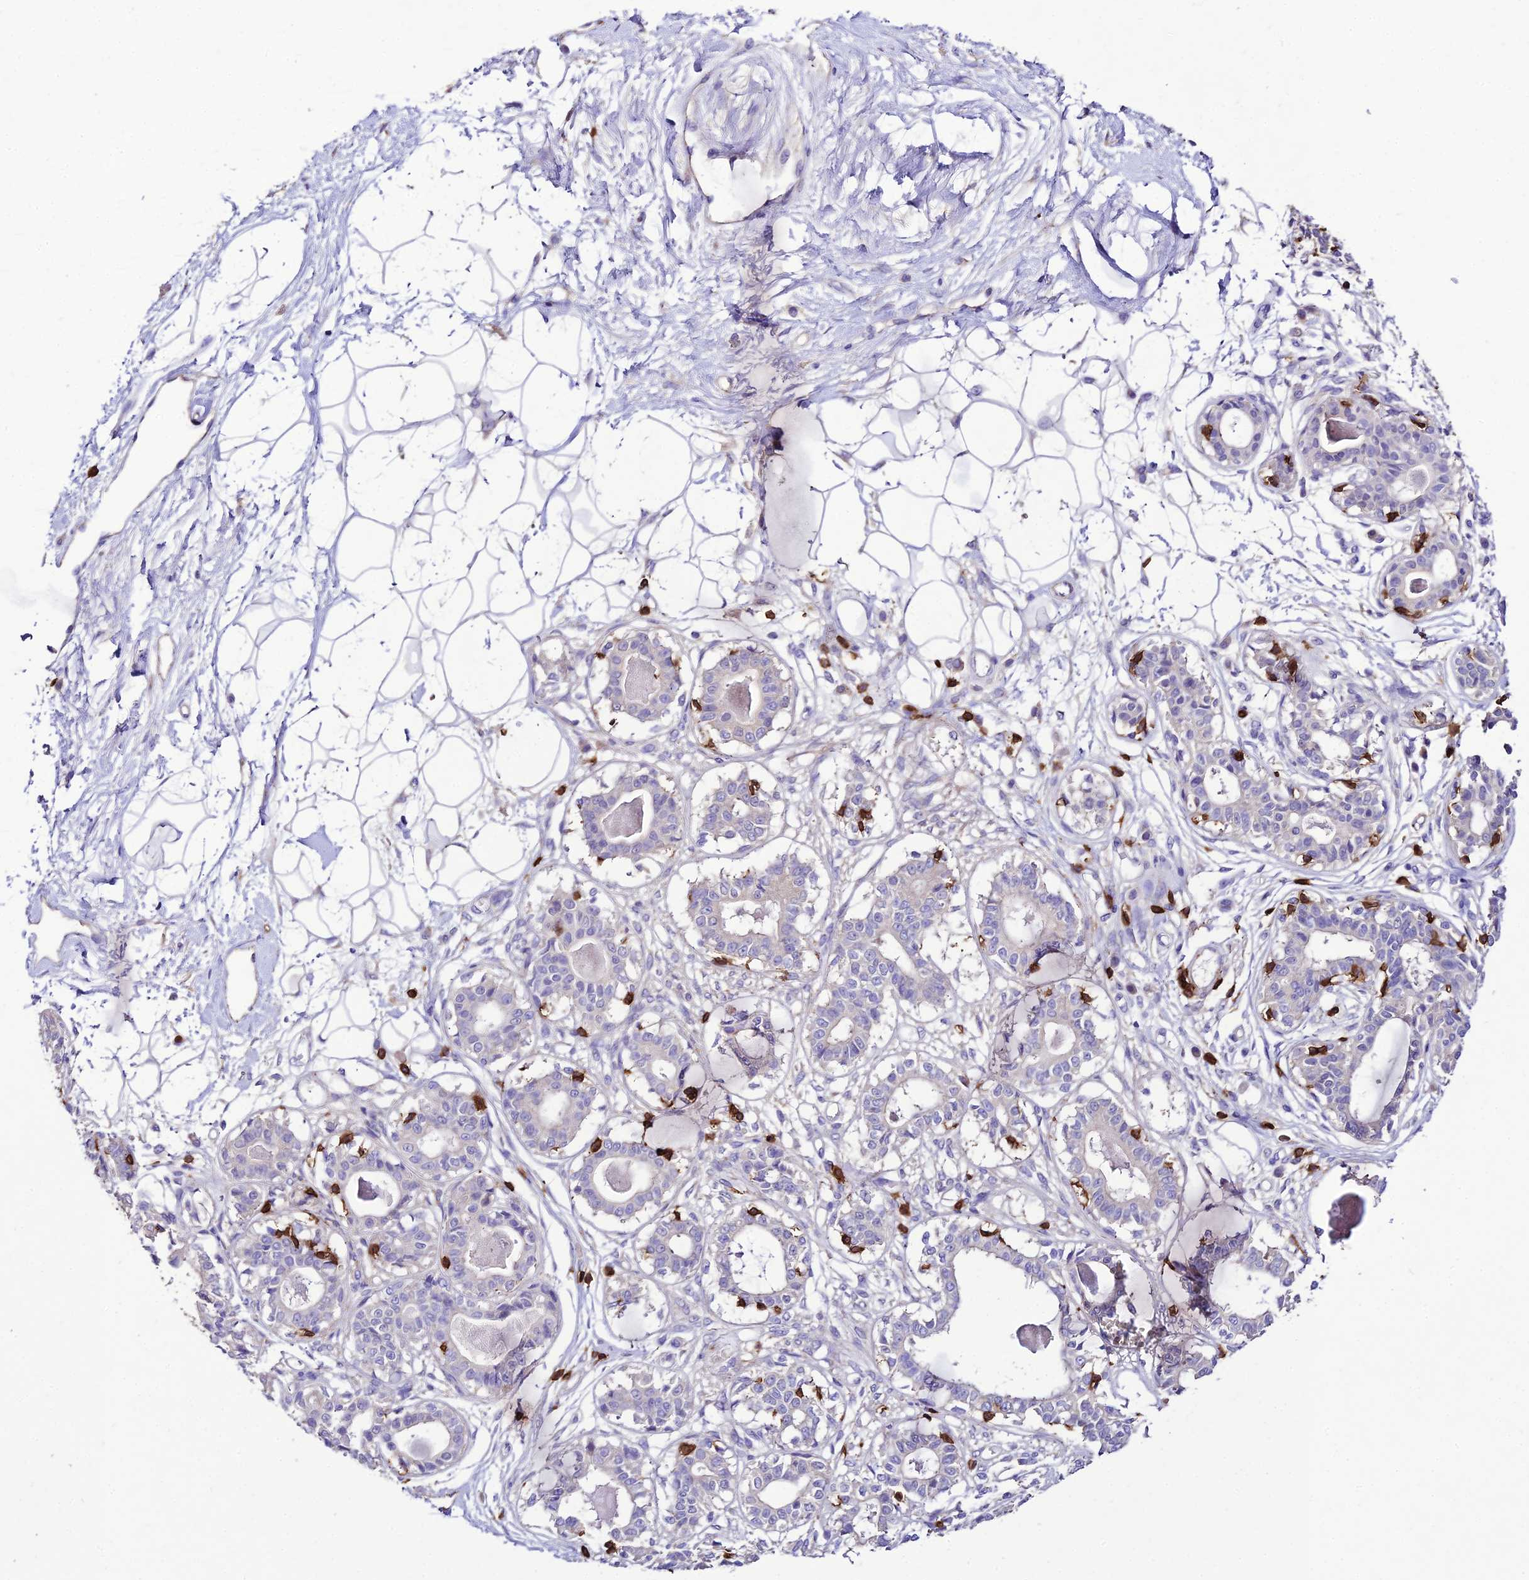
{"staining": {"intensity": "negative", "quantity": "none", "location": "none"}, "tissue": "breast", "cell_type": "Adipocytes", "image_type": "normal", "snomed": [{"axis": "morphology", "description": "Normal tissue, NOS"}, {"axis": "topography", "description": "Breast"}], "caption": "This is a photomicrograph of IHC staining of unremarkable breast, which shows no positivity in adipocytes. (DAB (3,3'-diaminobenzidine) immunohistochemistry visualized using brightfield microscopy, high magnification).", "gene": "PTPRCAP", "patient": {"sex": "female", "age": 45}}